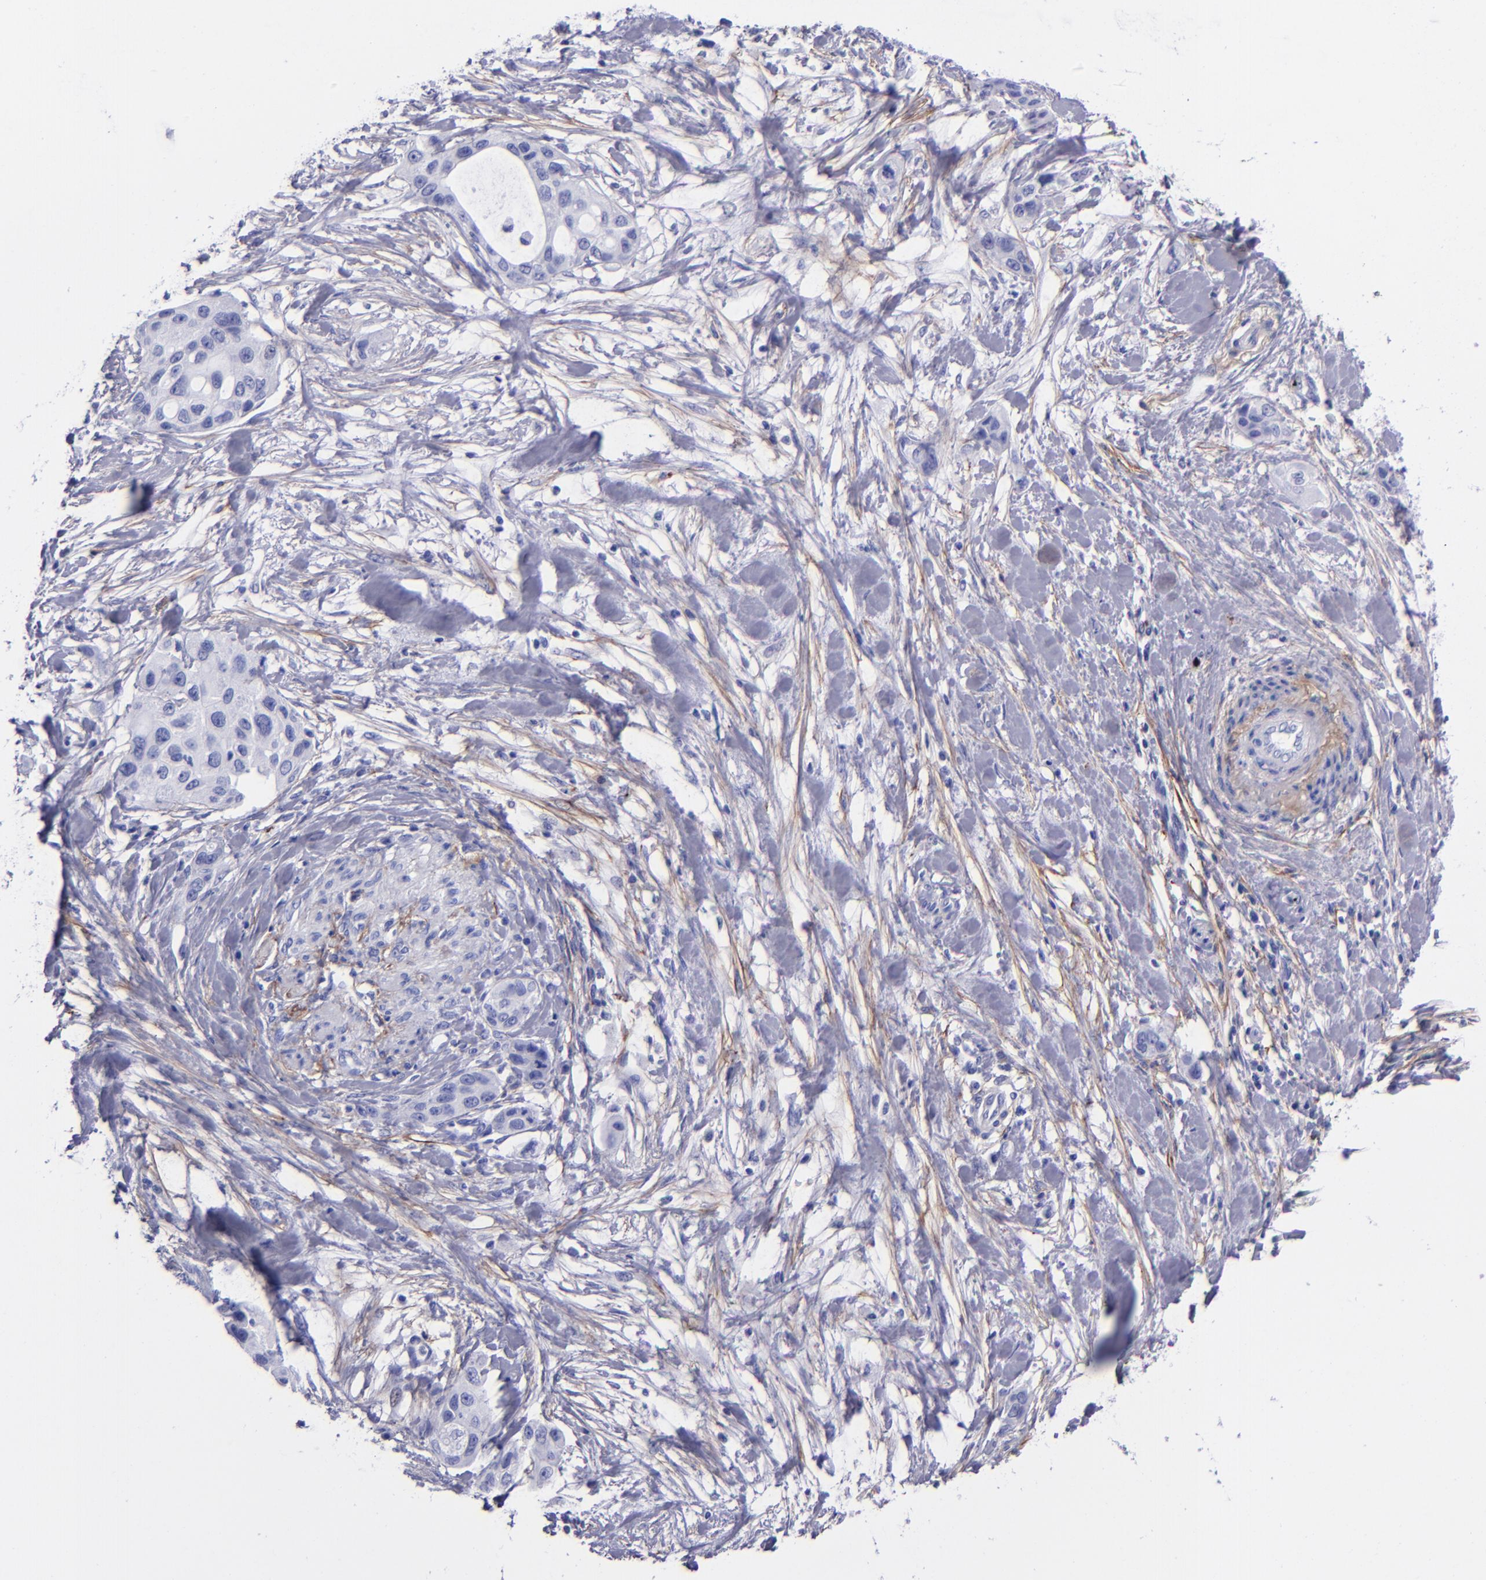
{"staining": {"intensity": "negative", "quantity": "none", "location": "none"}, "tissue": "pancreatic cancer", "cell_type": "Tumor cells", "image_type": "cancer", "snomed": [{"axis": "morphology", "description": "Adenocarcinoma, NOS"}, {"axis": "topography", "description": "Pancreas"}], "caption": "Pancreatic cancer was stained to show a protein in brown. There is no significant staining in tumor cells.", "gene": "EFCAB13", "patient": {"sex": "female", "age": 60}}